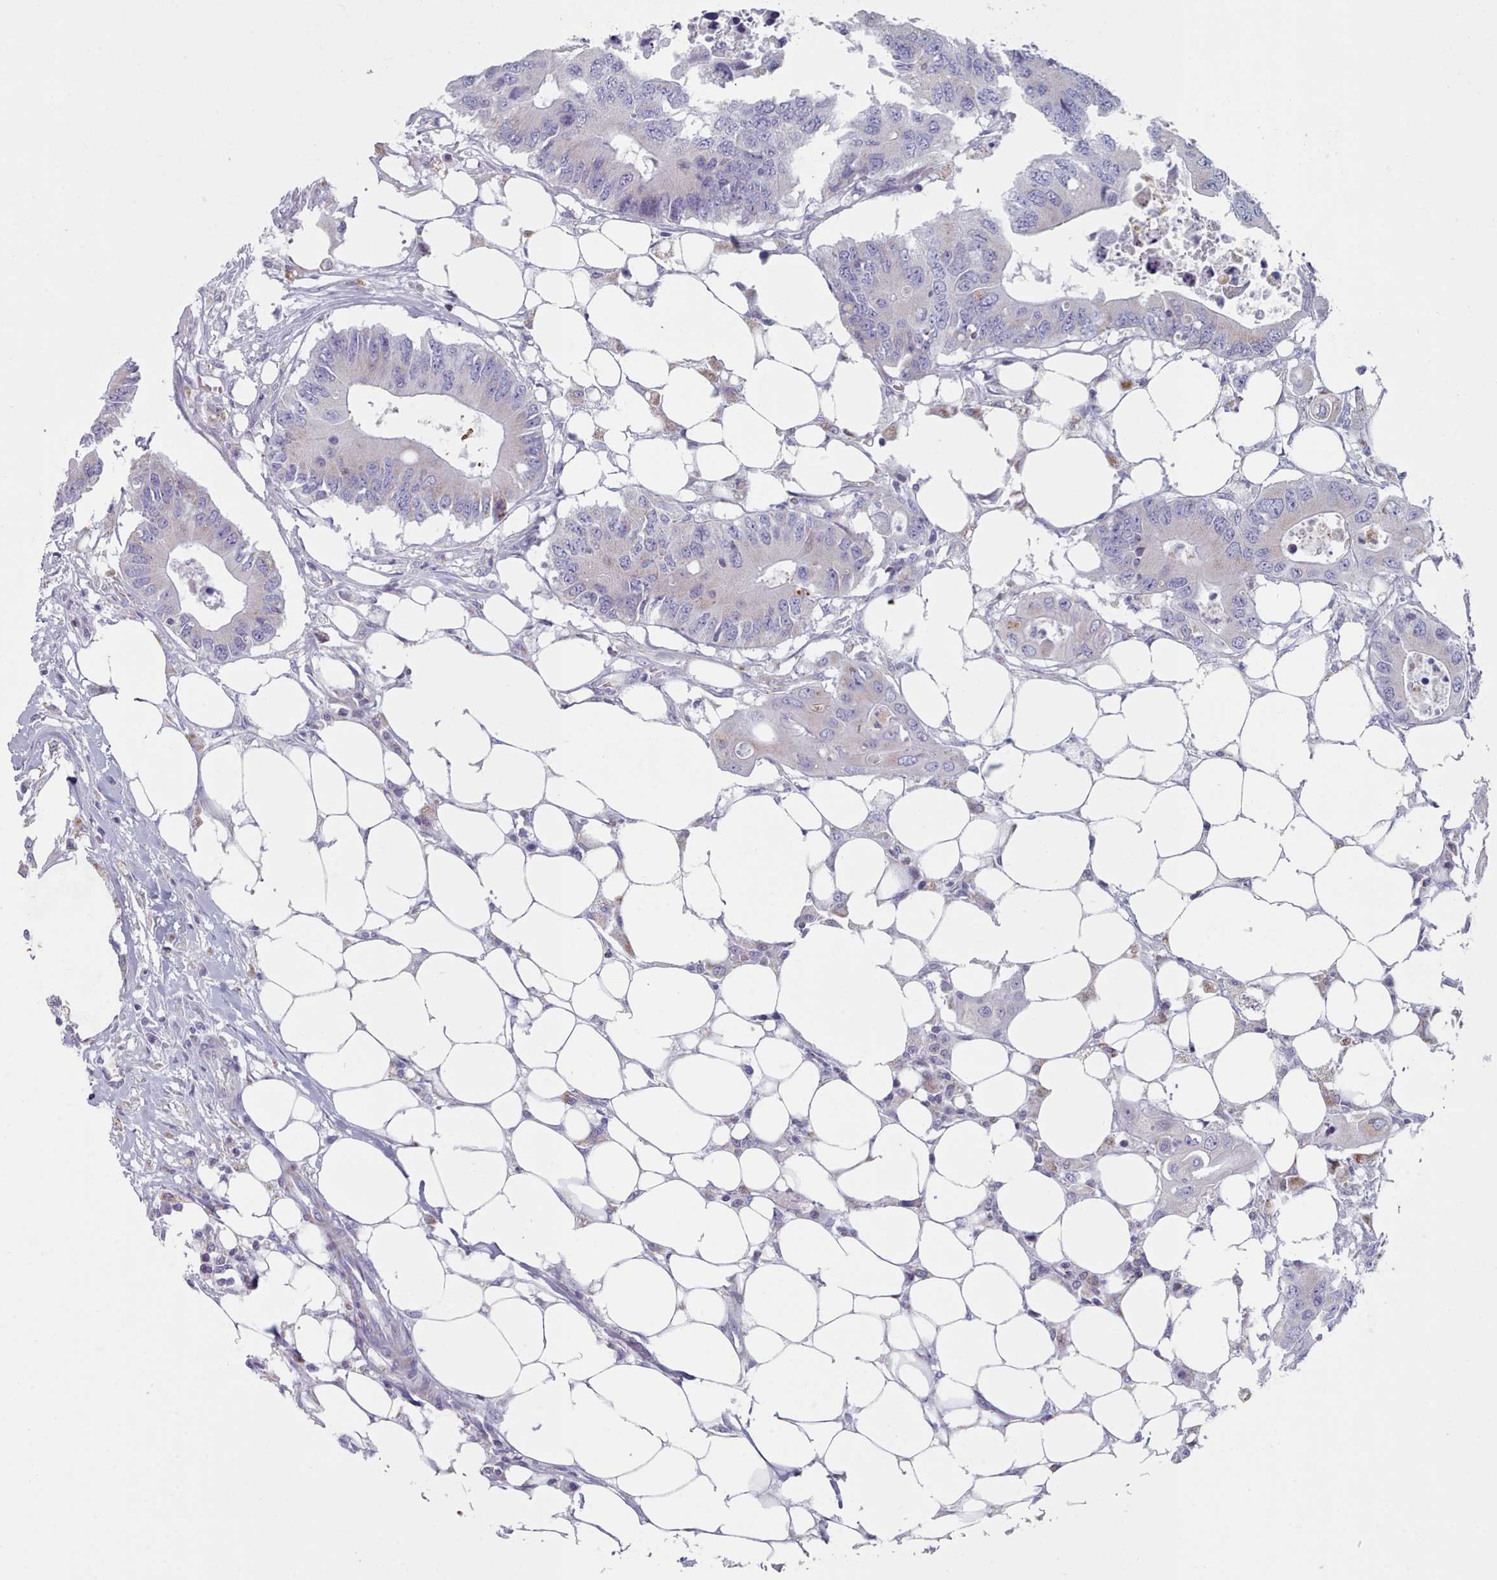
{"staining": {"intensity": "negative", "quantity": "none", "location": "none"}, "tissue": "colorectal cancer", "cell_type": "Tumor cells", "image_type": "cancer", "snomed": [{"axis": "morphology", "description": "Adenocarcinoma, NOS"}, {"axis": "topography", "description": "Colon"}], "caption": "This is a photomicrograph of immunohistochemistry (IHC) staining of colorectal cancer (adenocarcinoma), which shows no staining in tumor cells.", "gene": "FAM170B", "patient": {"sex": "male", "age": 71}}